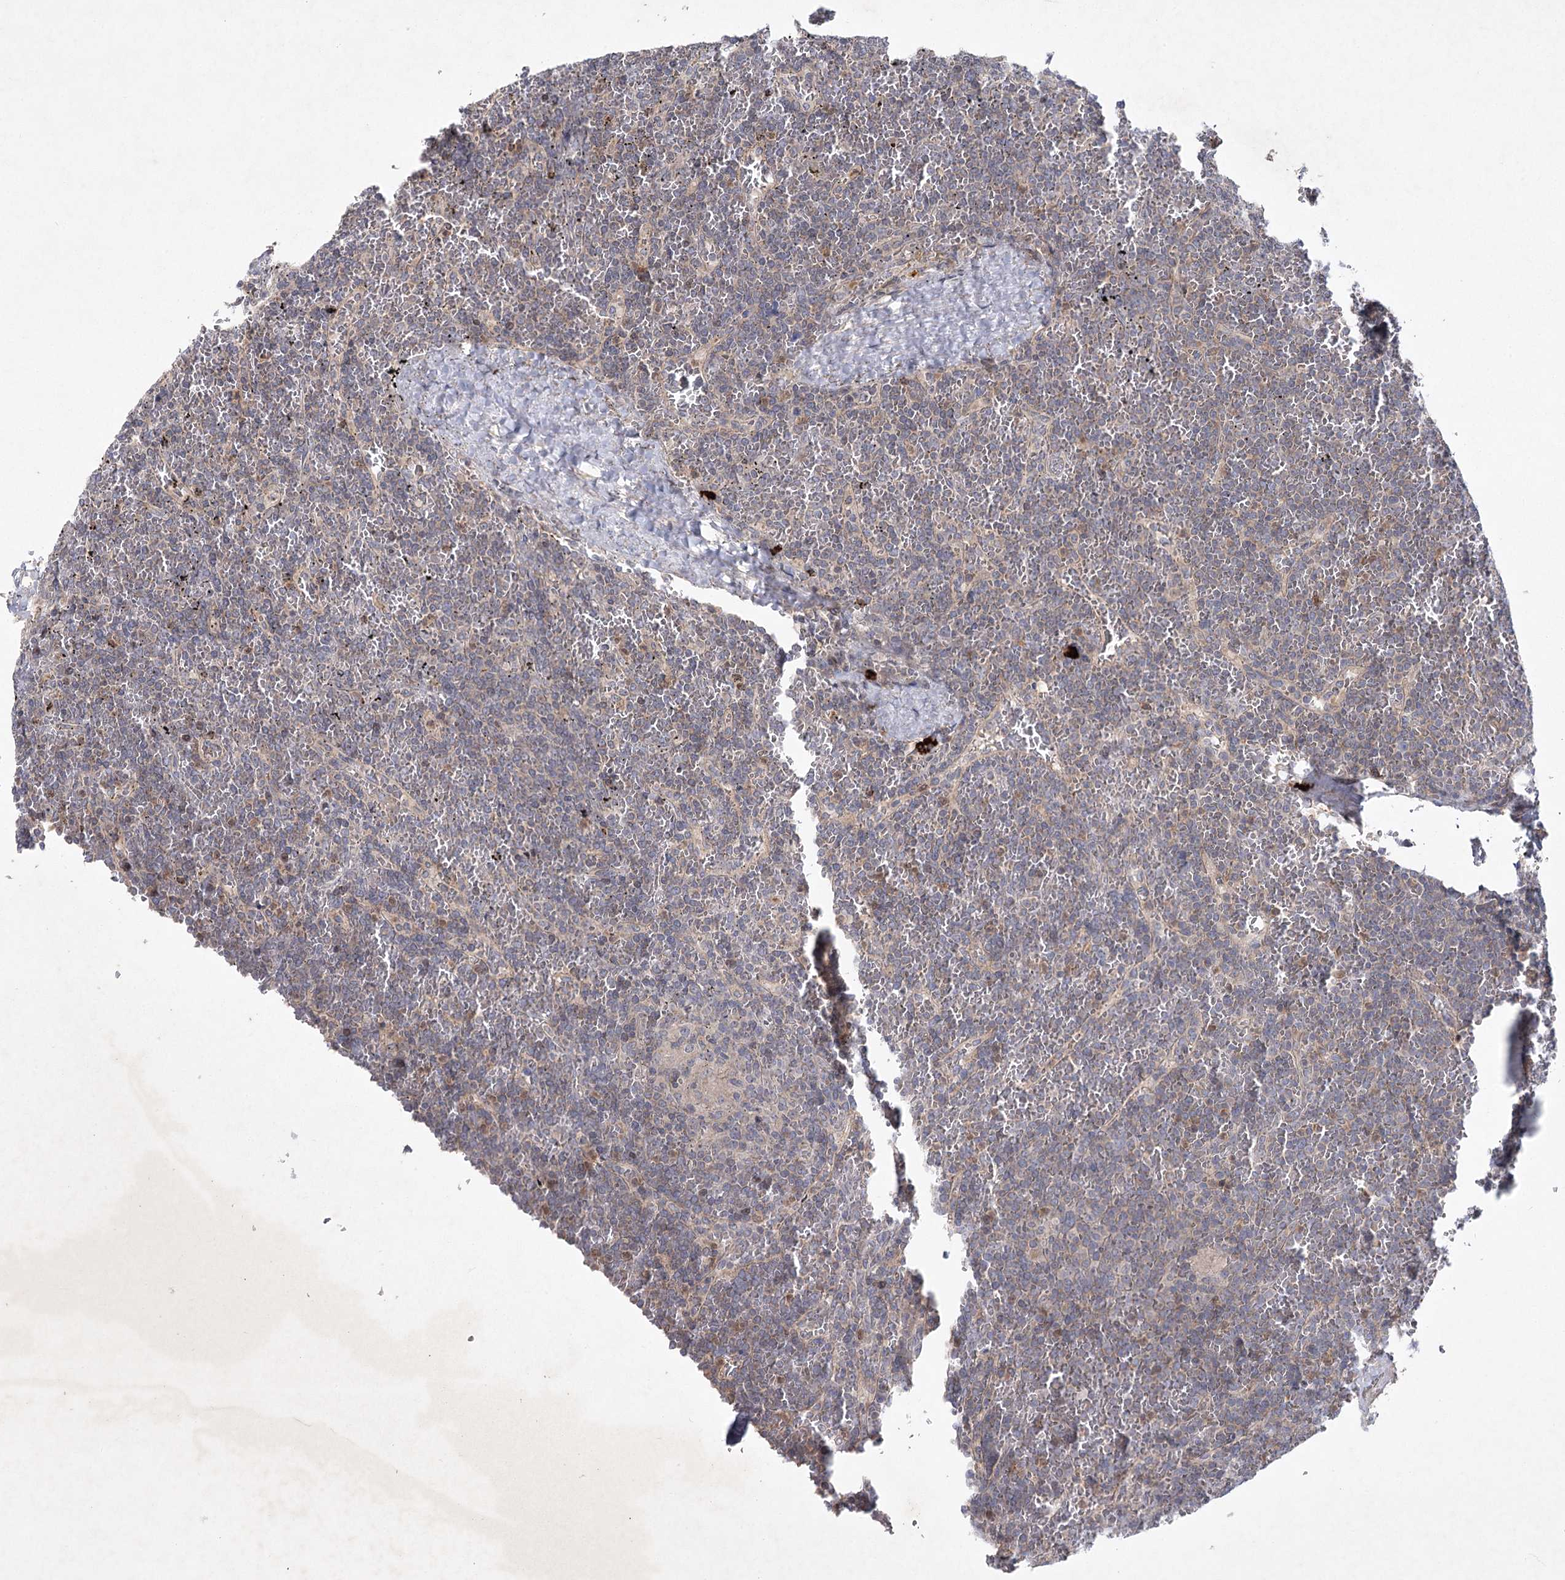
{"staining": {"intensity": "negative", "quantity": "none", "location": "none"}, "tissue": "lymphoma", "cell_type": "Tumor cells", "image_type": "cancer", "snomed": [{"axis": "morphology", "description": "Malignant lymphoma, non-Hodgkin's type, Low grade"}, {"axis": "topography", "description": "Spleen"}], "caption": "Histopathology image shows no significant protein positivity in tumor cells of low-grade malignant lymphoma, non-Hodgkin's type.", "gene": "MAP3K13", "patient": {"sex": "female", "age": 19}}